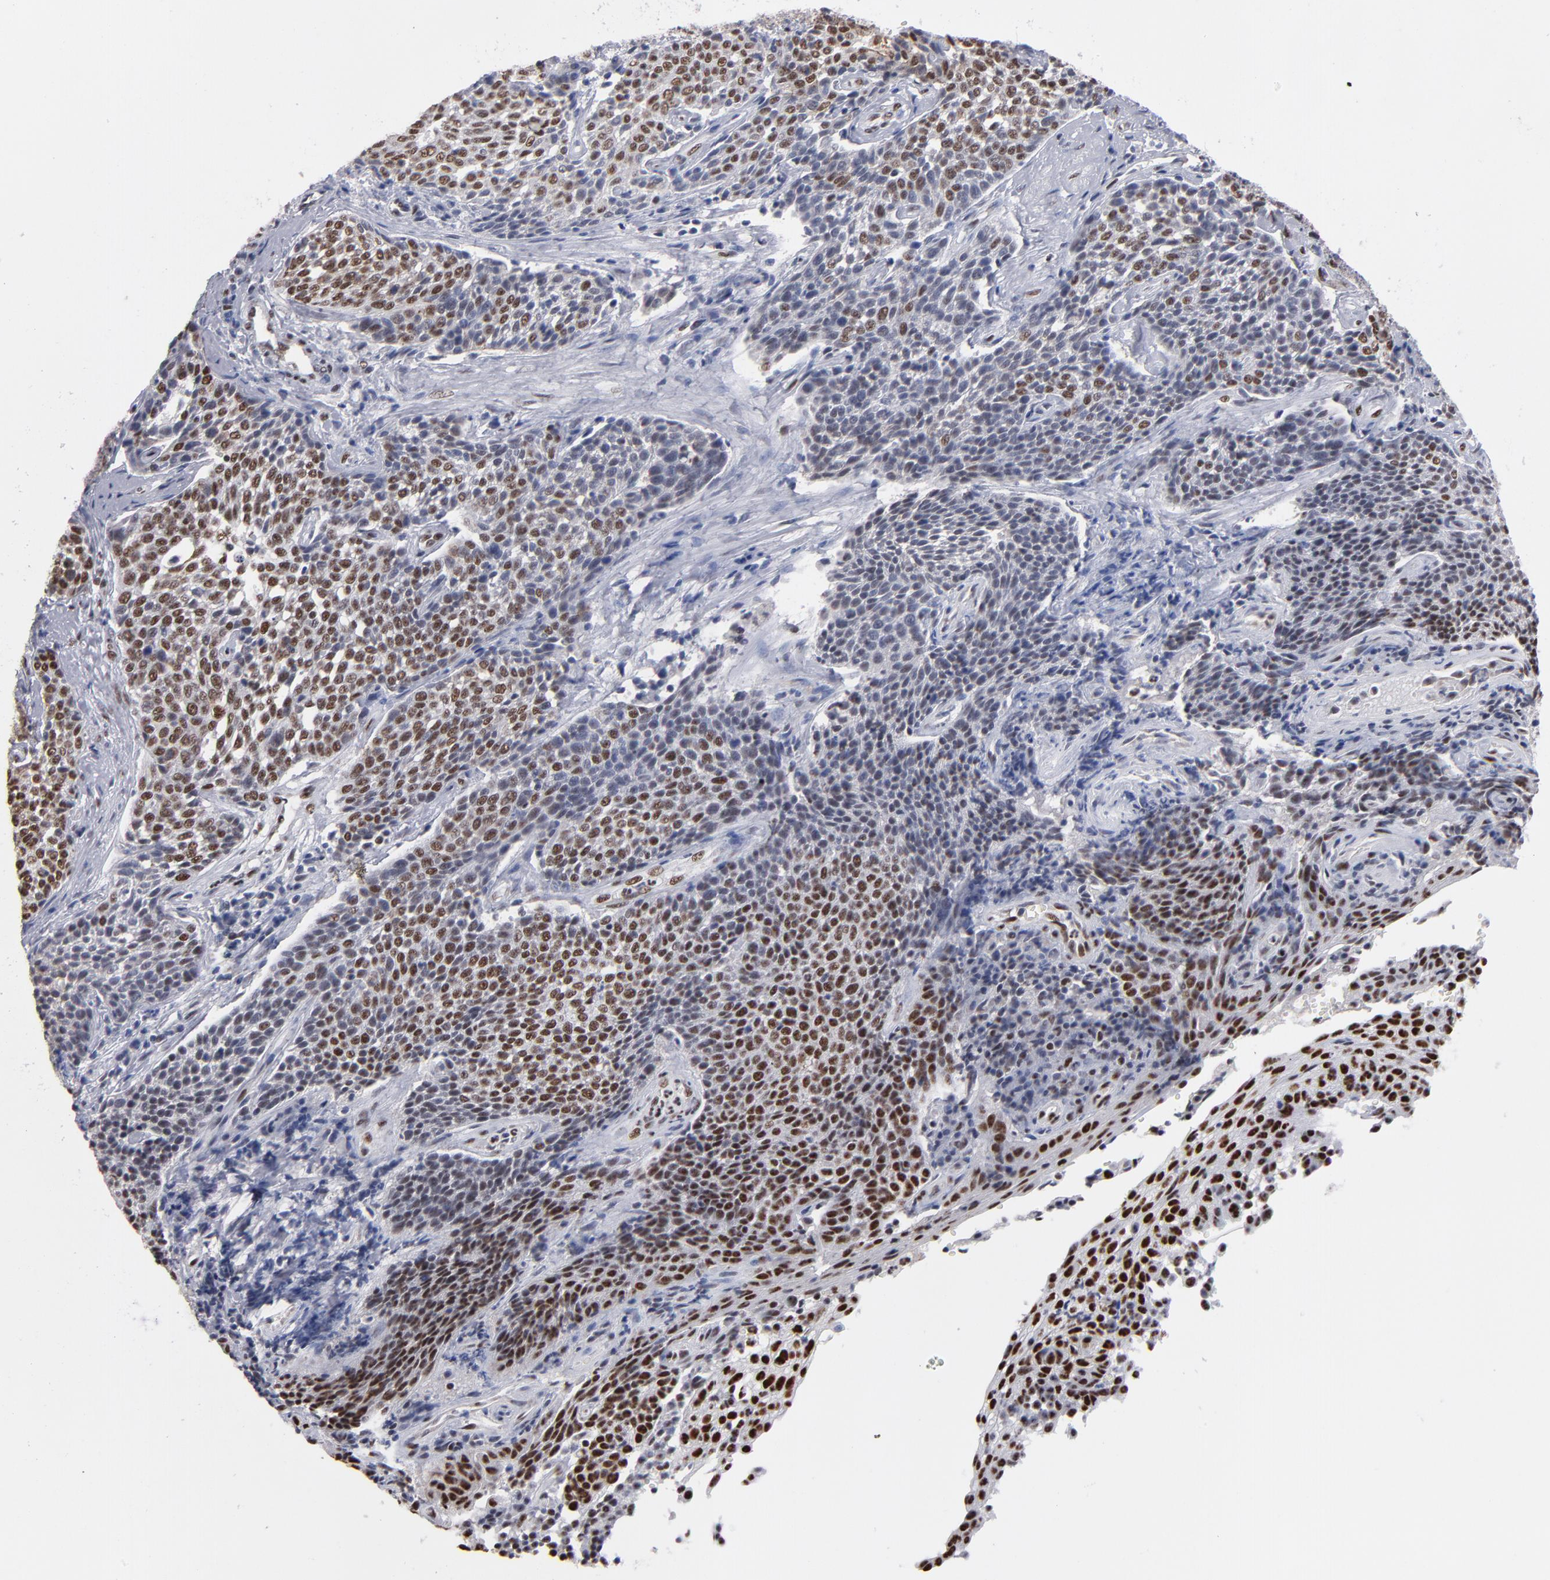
{"staining": {"intensity": "moderate", "quantity": ">75%", "location": "nuclear"}, "tissue": "cervical cancer", "cell_type": "Tumor cells", "image_type": "cancer", "snomed": [{"axis": "morphology", "description": "Squamous cell carcinoma, NOS"}, {"axis": "topography", "description": "Cervix"}], "caption": "Immunohistochemistry photomicrograph of neoplastic tissue: human cervical cancer stained using IHC displays medium levels of moderate protein expression localized specifically in the nuclear of tumor cells, appearing as a nuclear brown color.", "gene": "MN1", "patient": {"sex": "female", "age": 34}}